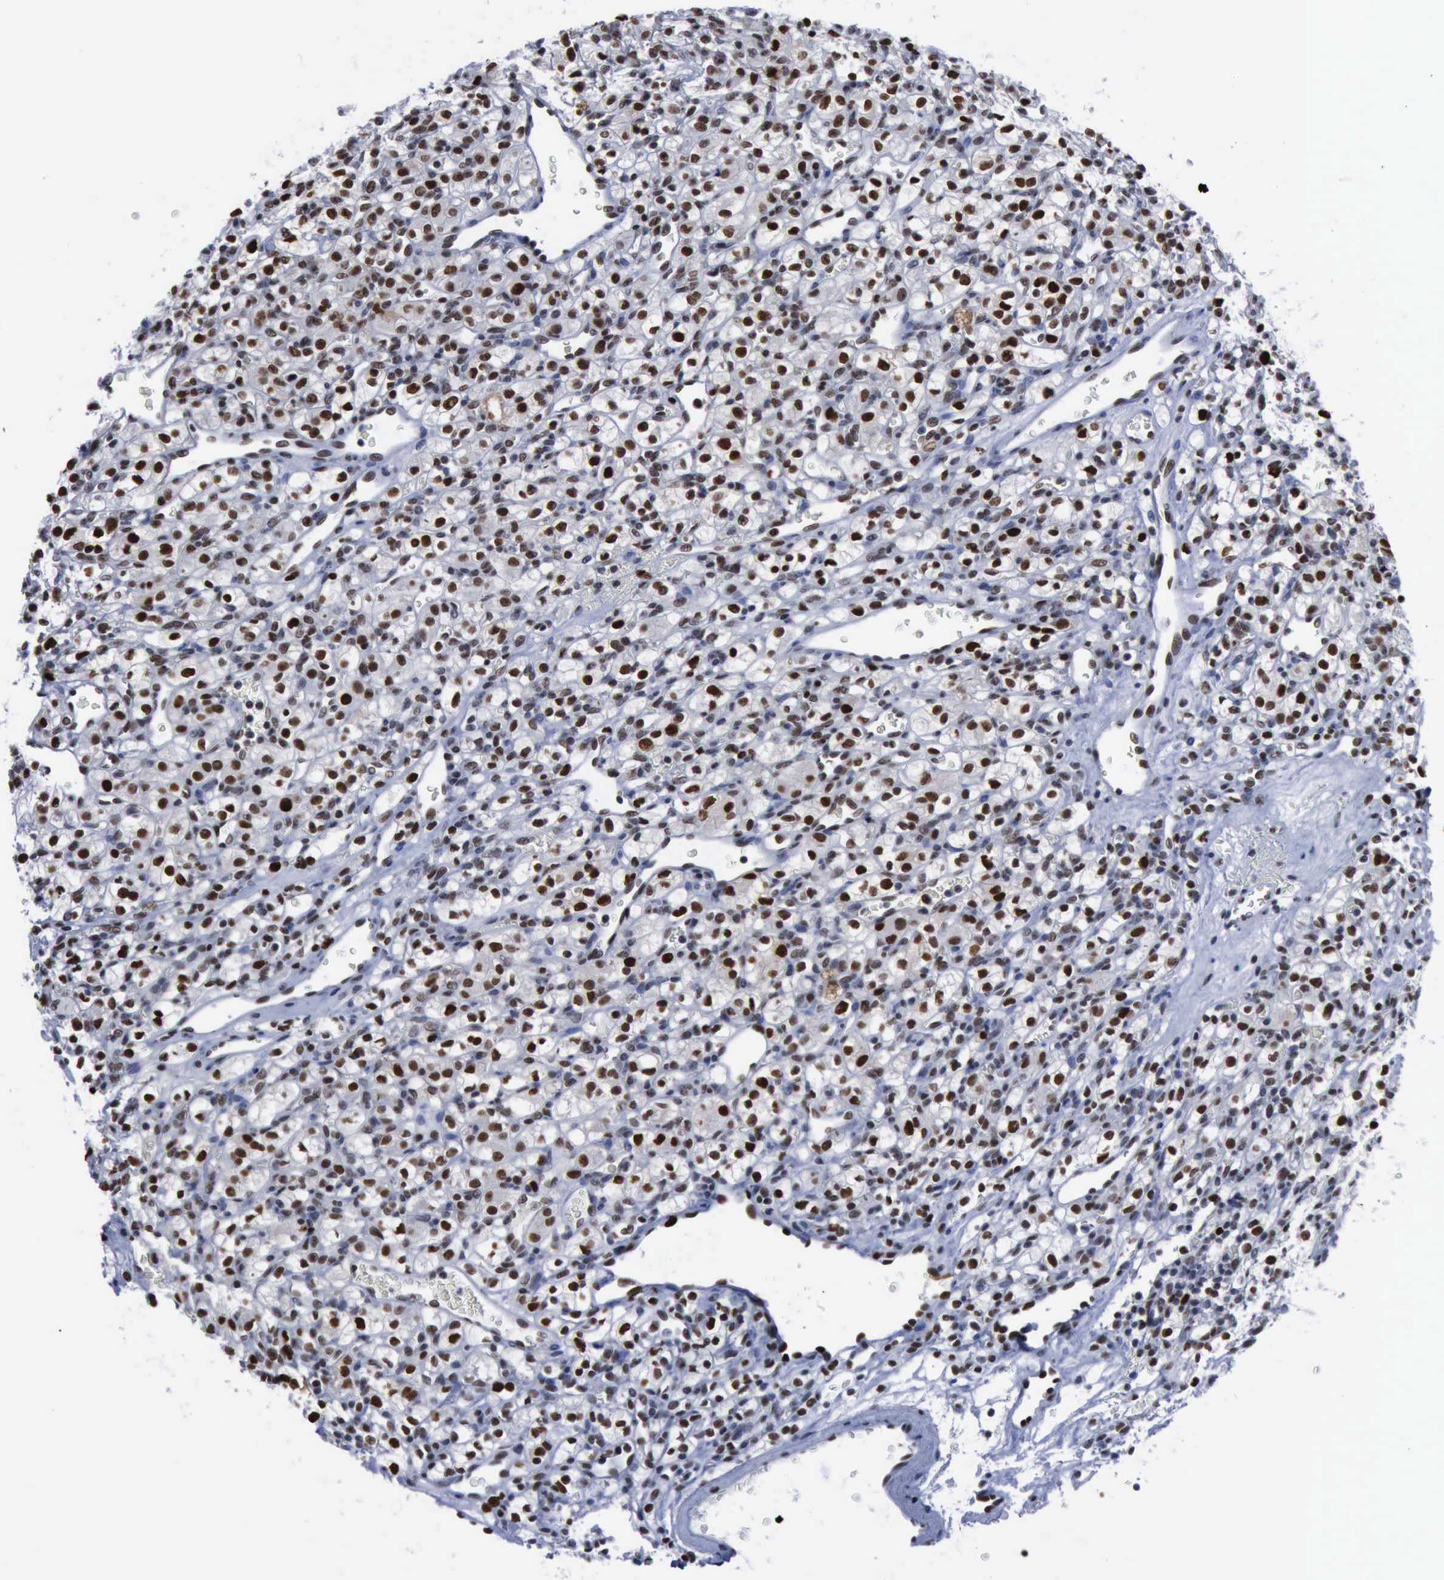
{"staining": {"intensity": "moderate", "quantity": ">75%", "location": "nuclear"}, "tissue": "renal cancer", "cell_type": "Tumor cells", "image_type": "cancer", "snomed": [{"axis": "morphology", "description": "Adenocarcinoma, NOS"}, {"axis": "topography", "description": "Kidney"}], "caption": "Renal adenocarcinoma was stained to show a protein in brown. There is medium levels of moderate nuclear expression in about >75% of tumor cells. (IHC, brightfield microscopy, high magnification).", "gene": "PCNA", "patient": {"sex": "female", "age": 62}}